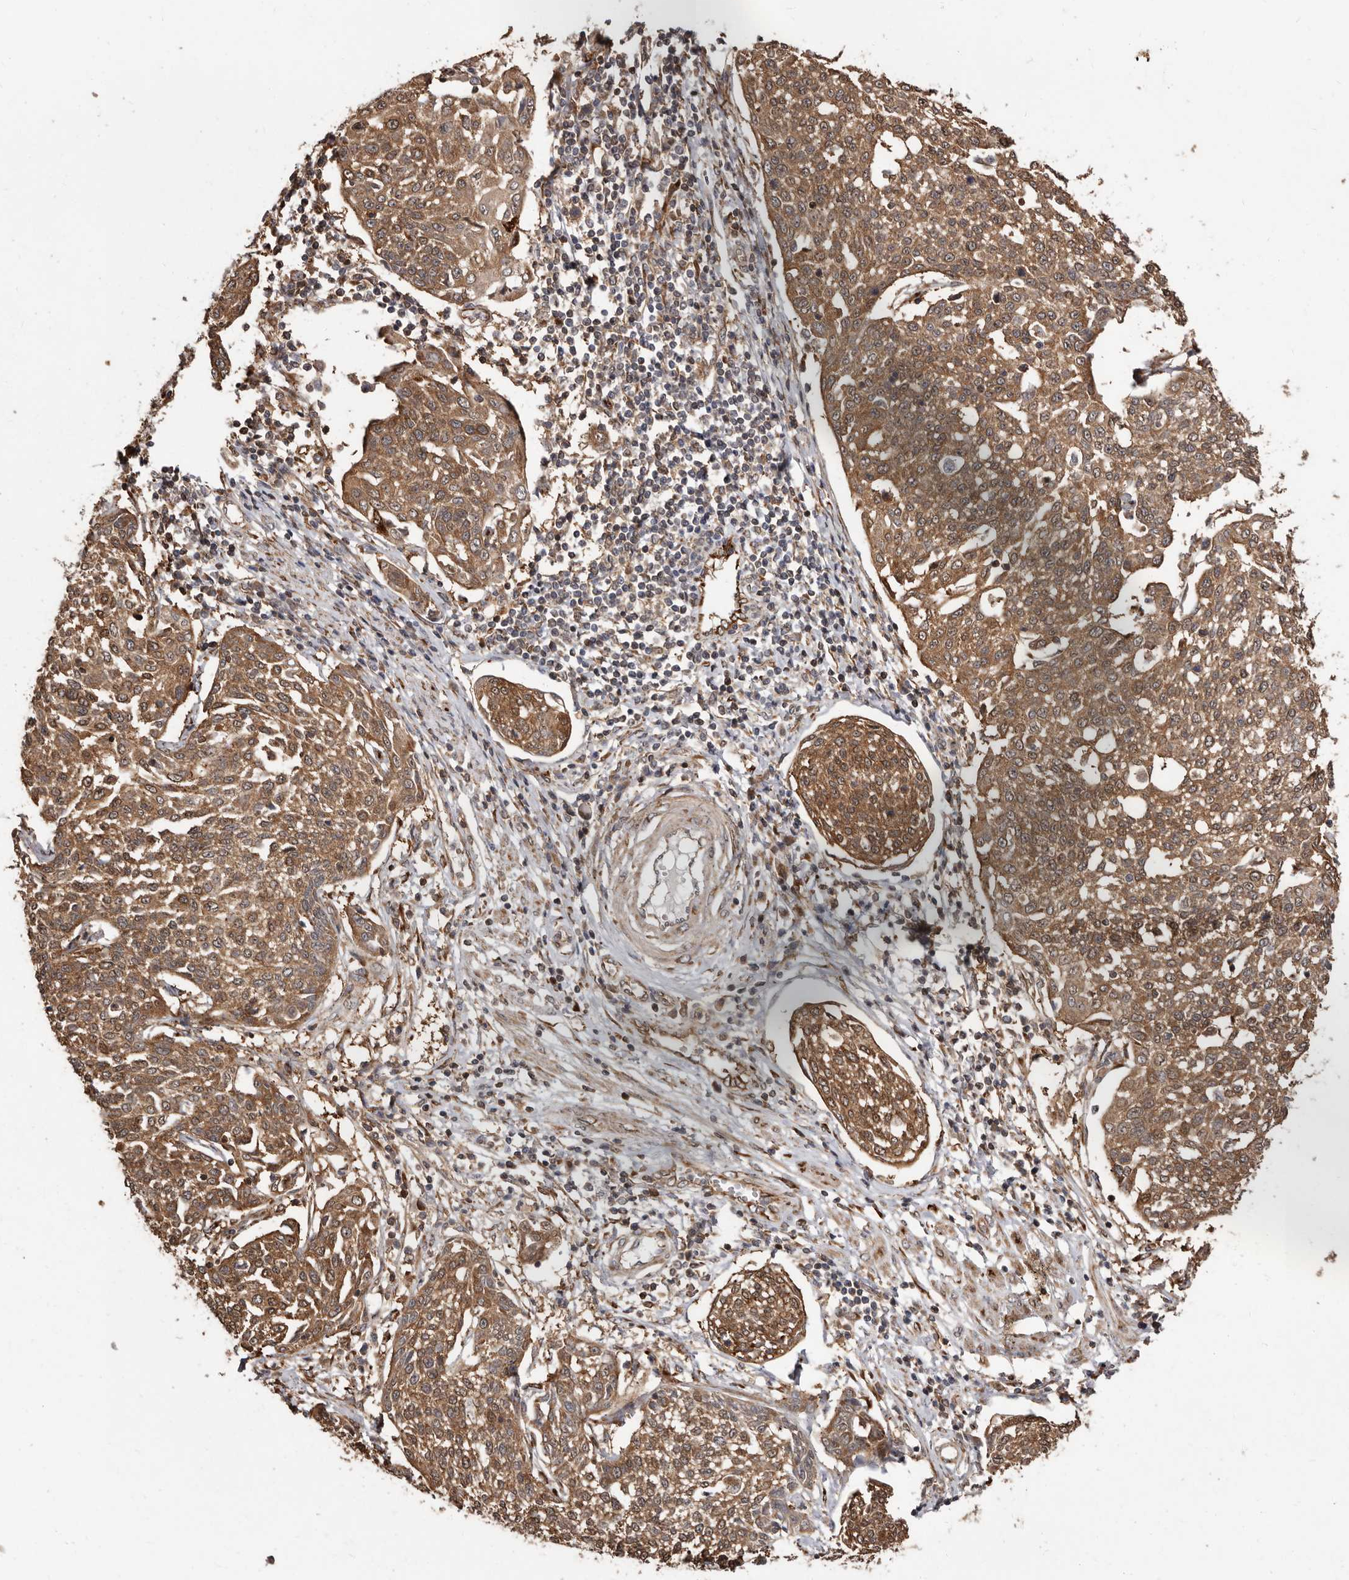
{"staining": {"intensity": "moderate", "quantity": ">75%", "location": "cytoplasmic/membranous"}, "tissue": "cervical cancer", "cell_type": "Tumor cells", "image_type": "cancer", "snomed": [{"axis": "morphology", "description": "Squamous cell carcinoma, NOS"}, {"axis": "topography", "description": "Cervix"}], "caption": "The photomicrograph shows staining of cervical cancer (squamous cell carcinoma), revealing moderate cytoplasmic/membranous protein expression (brown color) within tumor cells.", "gene": "FLAD1", "patient": {"sex": "female", "age": 34}}